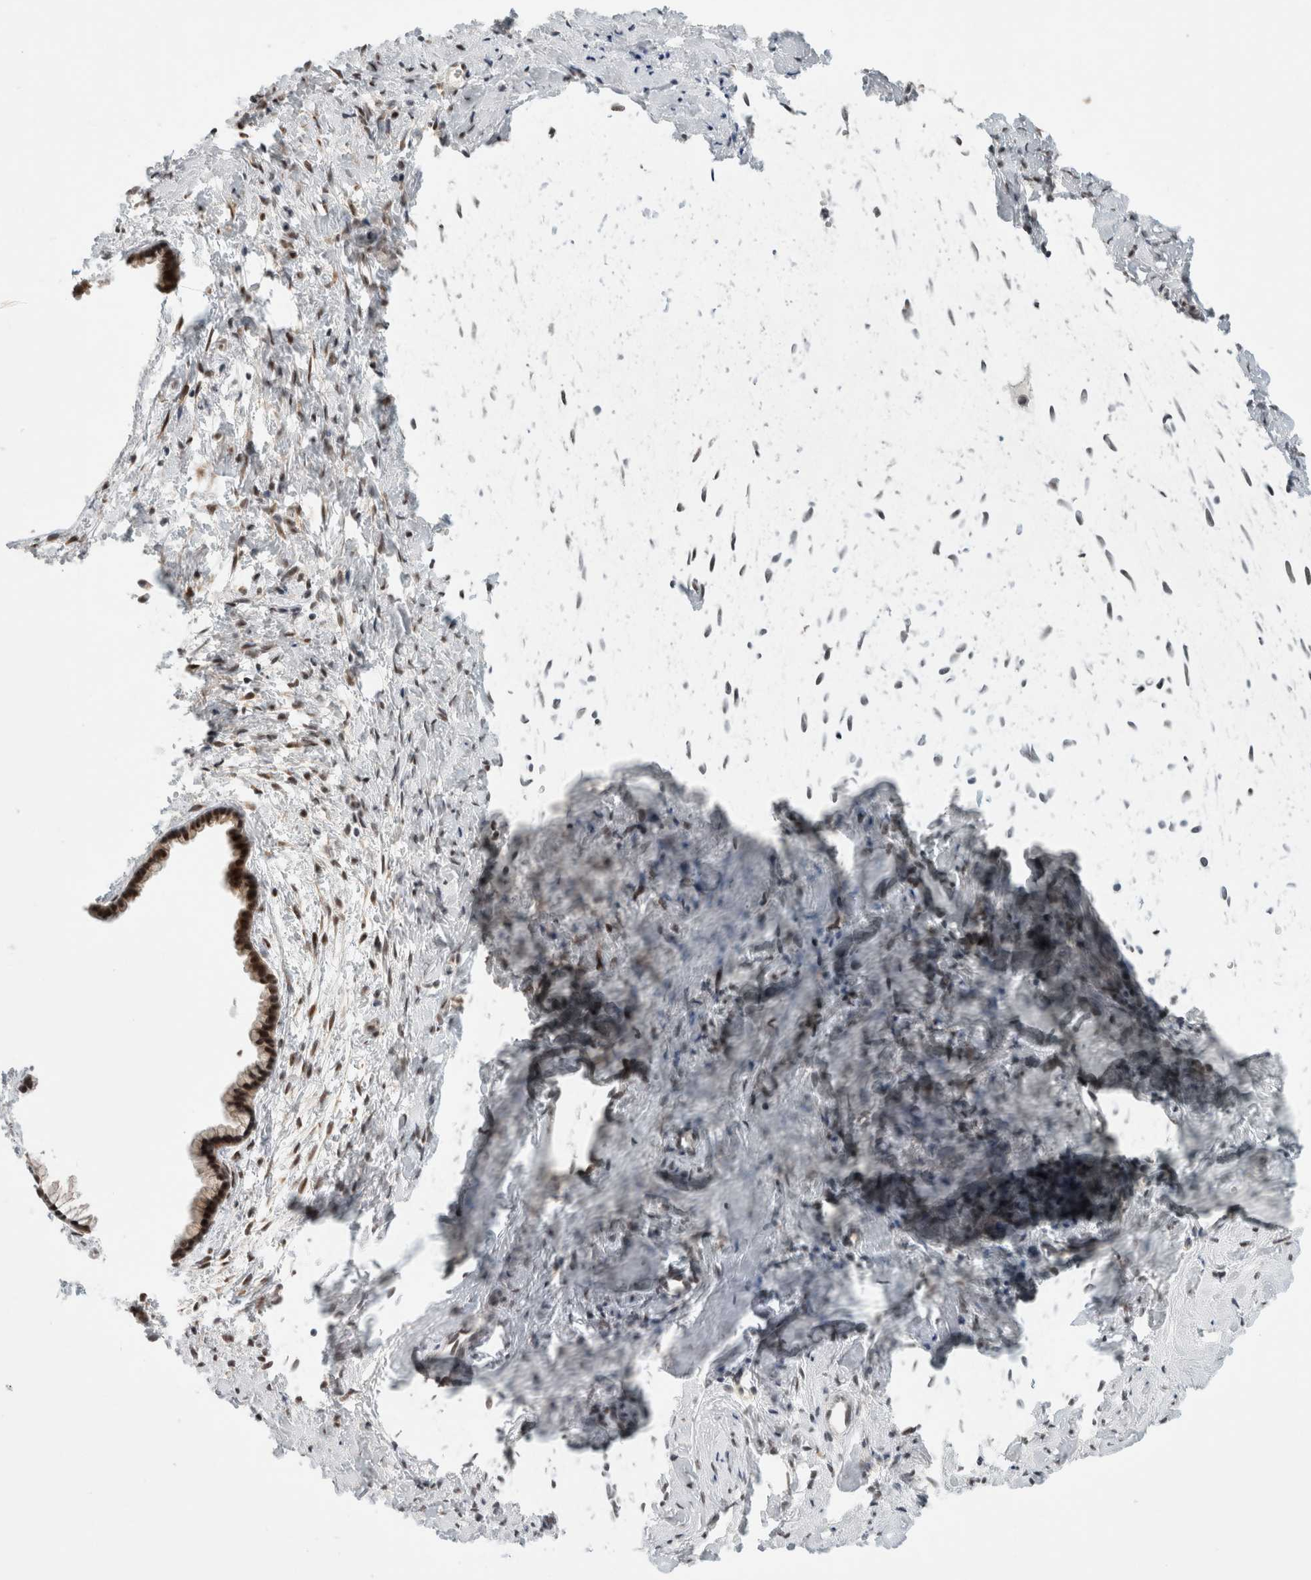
{"staining": {"intensity": "strong", "quantity": ">75%", "location": "nuclear"}, "tissue": "cervix", "cell_type": "Glandular cells", "image_type": "normal", "snomed": [{"axis": "morphology", "description": "Normal tissue, NOS"}, {"axis": "topography", "description": "Cervix"}], "caption": "A high amount of strong nuclear positivity is present in about >75% of glandular cells in benign cervix.", "gene": "NCAPG2", "patient": {"sex": "female", "age": 75}}